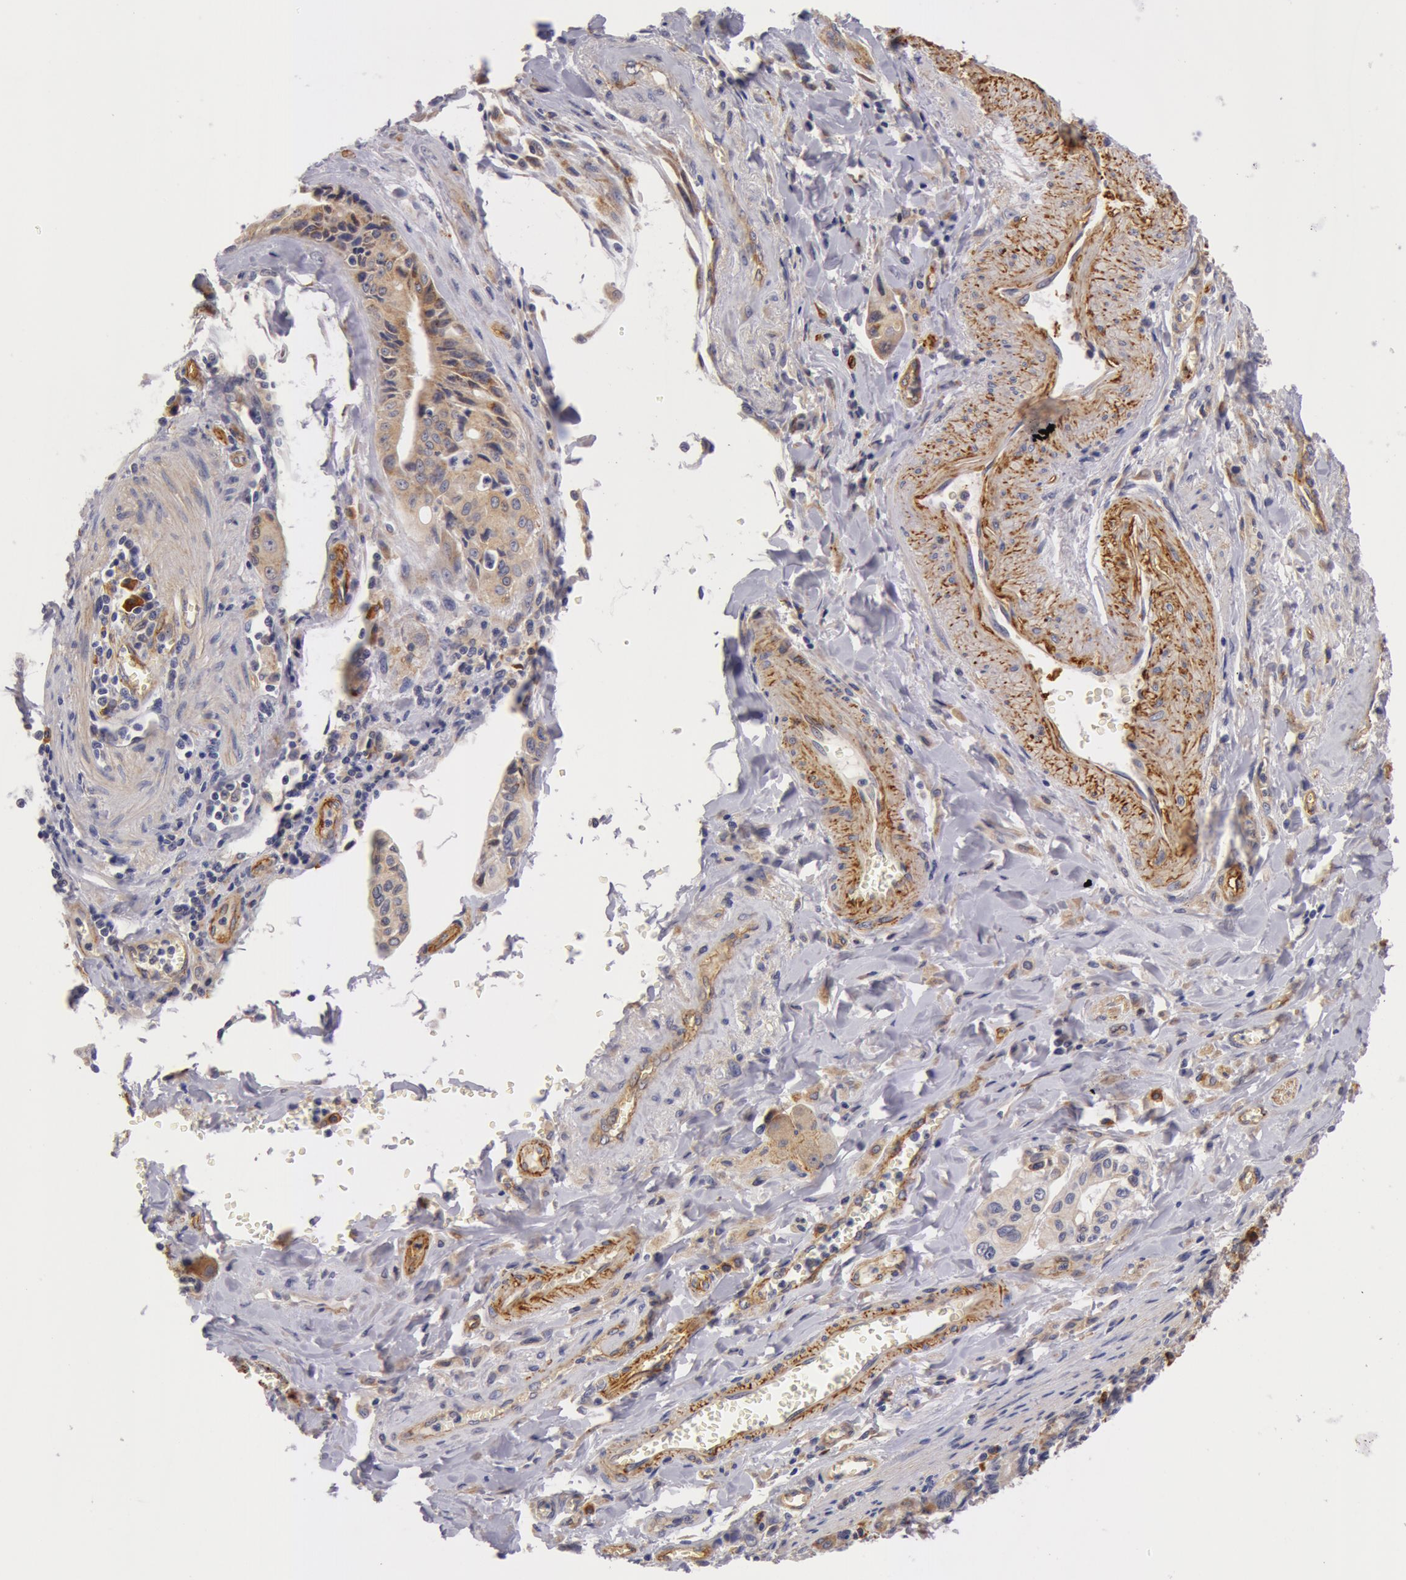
{"staining": {"intensity": "weak", "quantity": "25%-75%", "location": "cytoplasmic/membranous"}, "tissue": "pancreatic cancer", "cell_type": "Tumor cells", "image_type": "cancer", "snomed": [{"axis": "morphology", "description": "Adenocarcinoma, NOS"}, {"axis": "topography", "description": "Pancreas"}], "caption": "Adenocarcinoma (pancreatic) stained with DAB immunohistochemistry demonstrates low levels of weak cytoplasmic/membranous positivity in about 25%-75% of tumor cells.", "gene": "IL23A", "patient": {"sex": "male", "age": 77}}